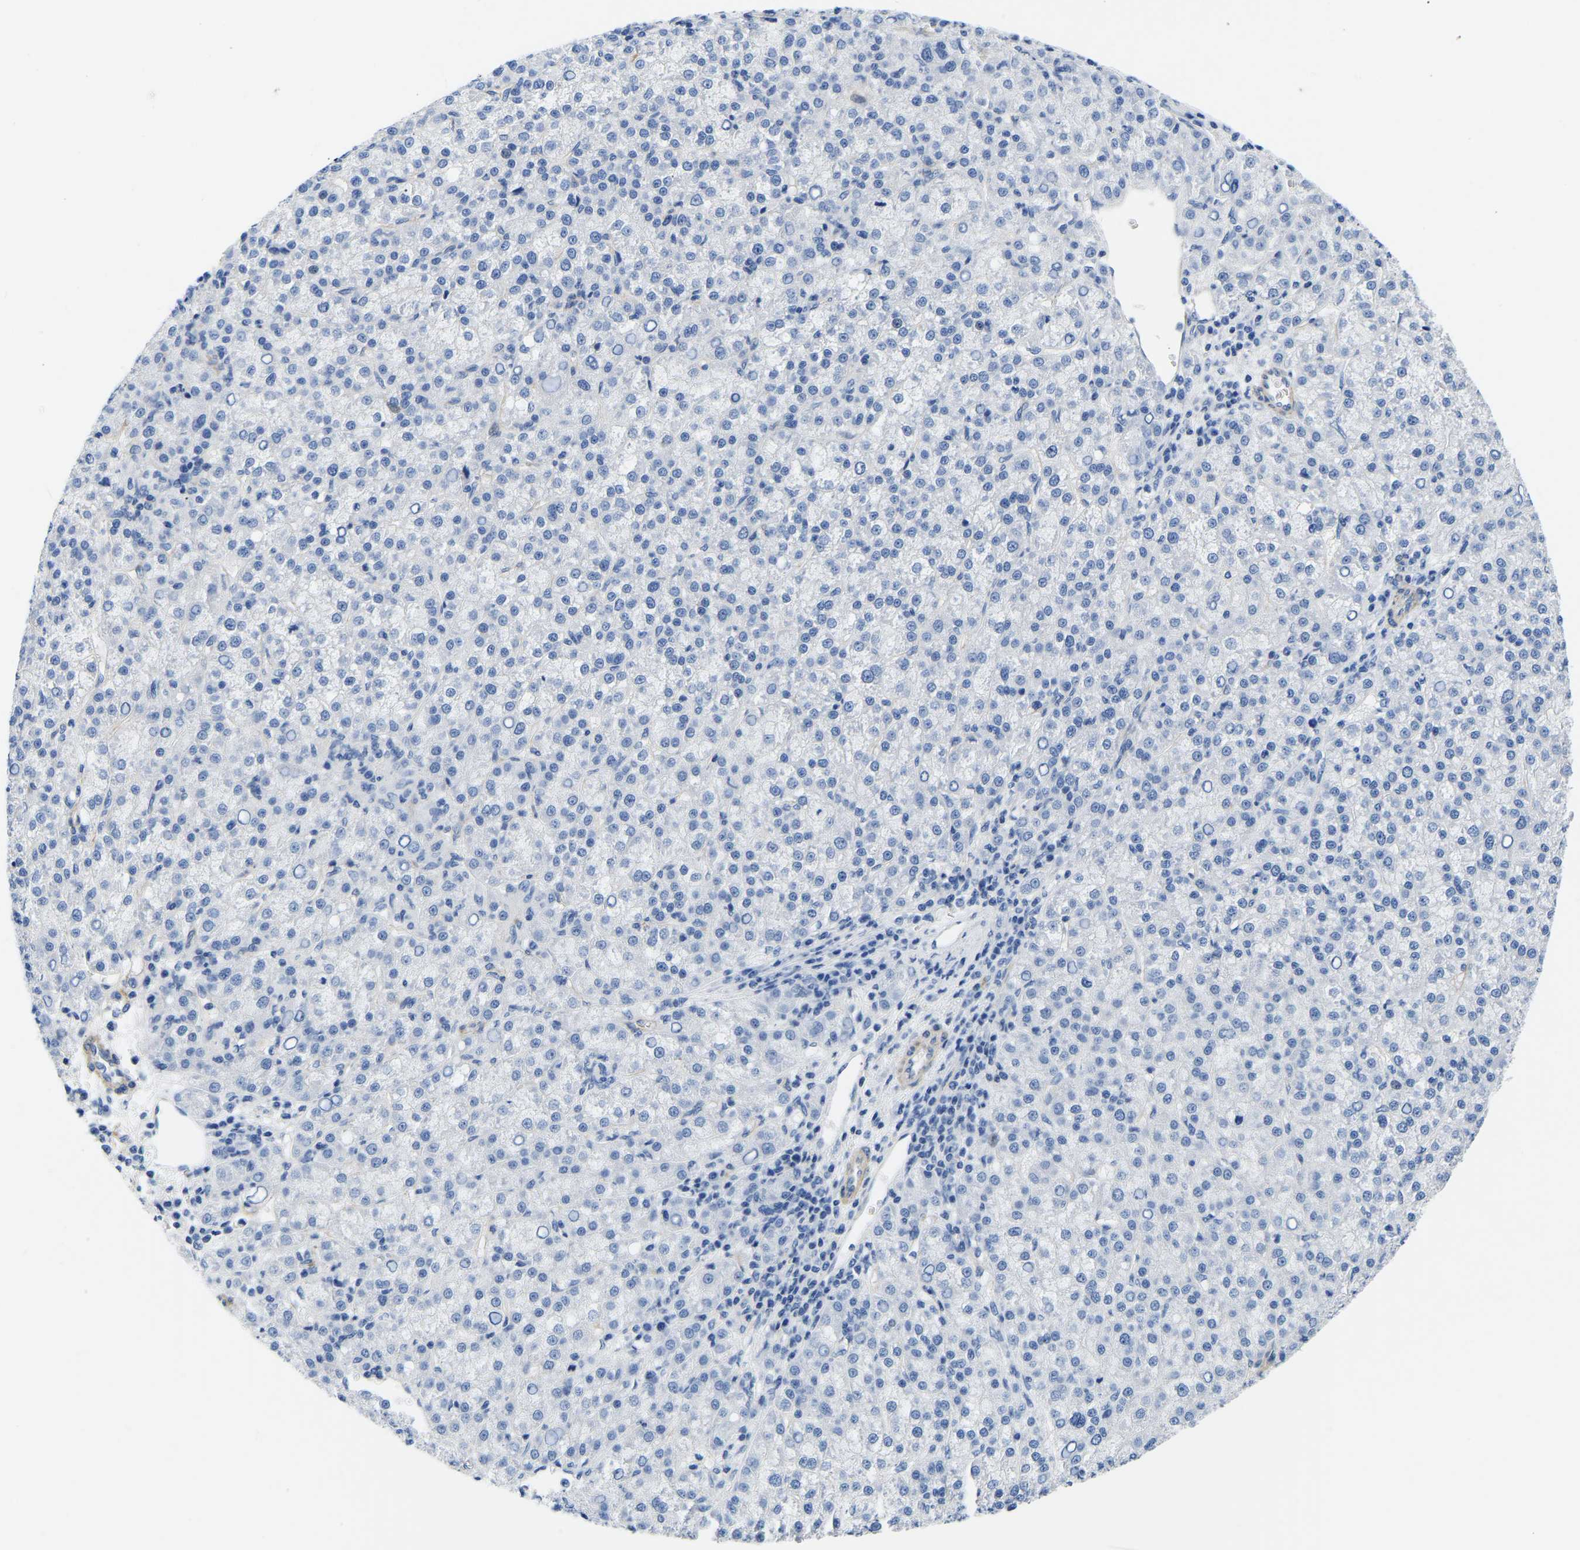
{"staining": {"intensity": "negative", "quantity": "none", "location": "none"}, "tissue": "liver cancer", "cell_type": "Tumor cells", "image_type": "cancer", "snomed": [{"axis": "morphology", "description": "Carcinoma, Hepatocellular, NOS"}, {"axis": "topography", "description": "Liver"}], "caption": "High magnification brightfield microscopy of liver hepatocellular carcinoma stained with DAB (brown) and counterstained with hematoxylin (blue): tumor cells show no significant expression.", "gene": "UPK3A", "patient": {"sex": "female", "age": 58}}